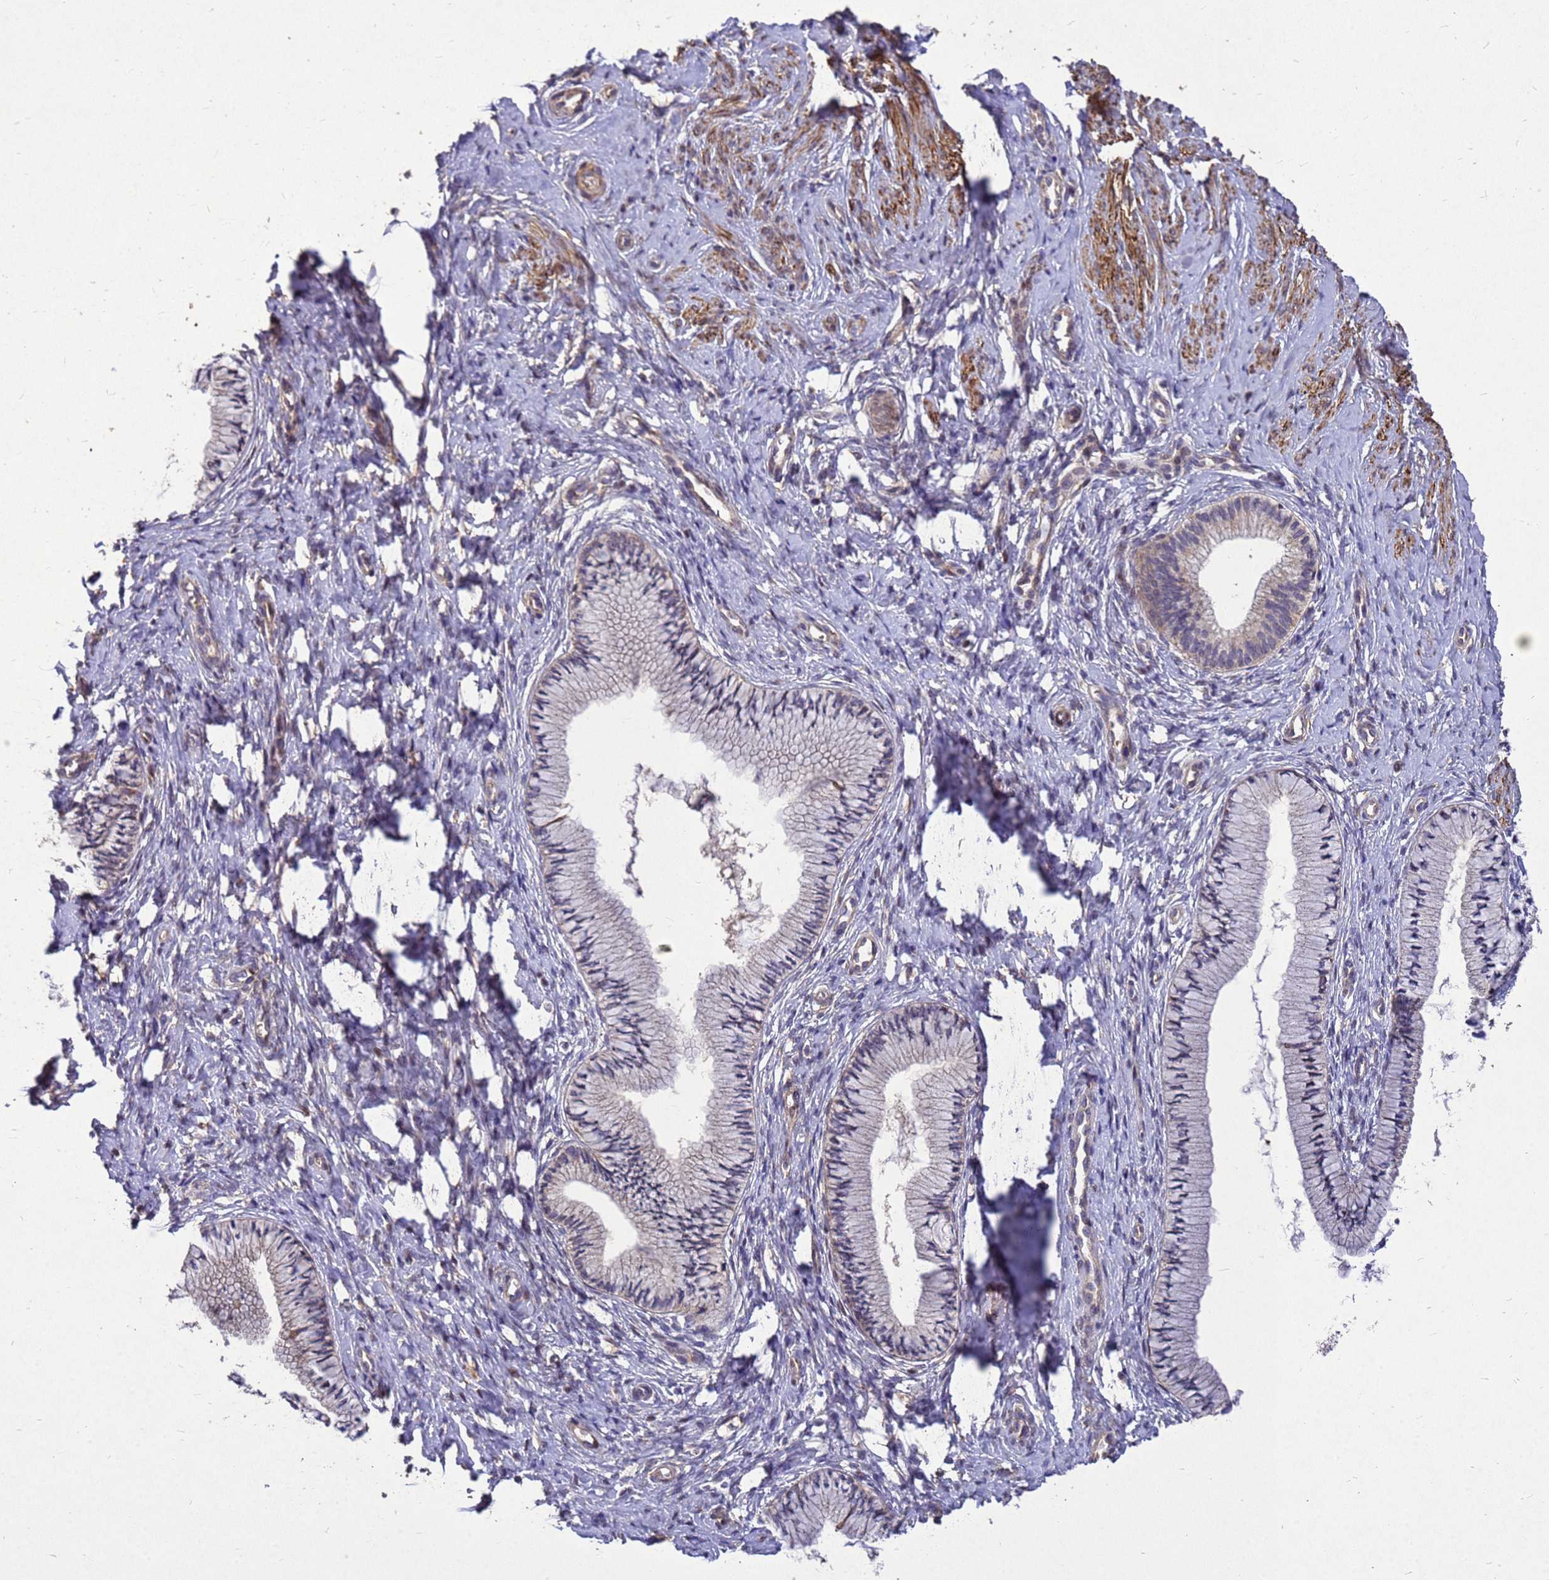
{"staining": {"intensity": "negative", "quantity": "none", "location": "none"}, "tissue": "cervix", "cell_type": "Glandular cells", "image_type": "normal", "snomed": [{"axis": "morphology", "description": "Normal tissue, NOS"}, {"axis": "topography", "description": "Cervix"}], "caption": "DAB immunohistochemical staining of unremarkable human cervix displays no significant positivity in glandular cells.", "gene": "RSPRY1", "patient": {"sex": "female", "age": 36}}